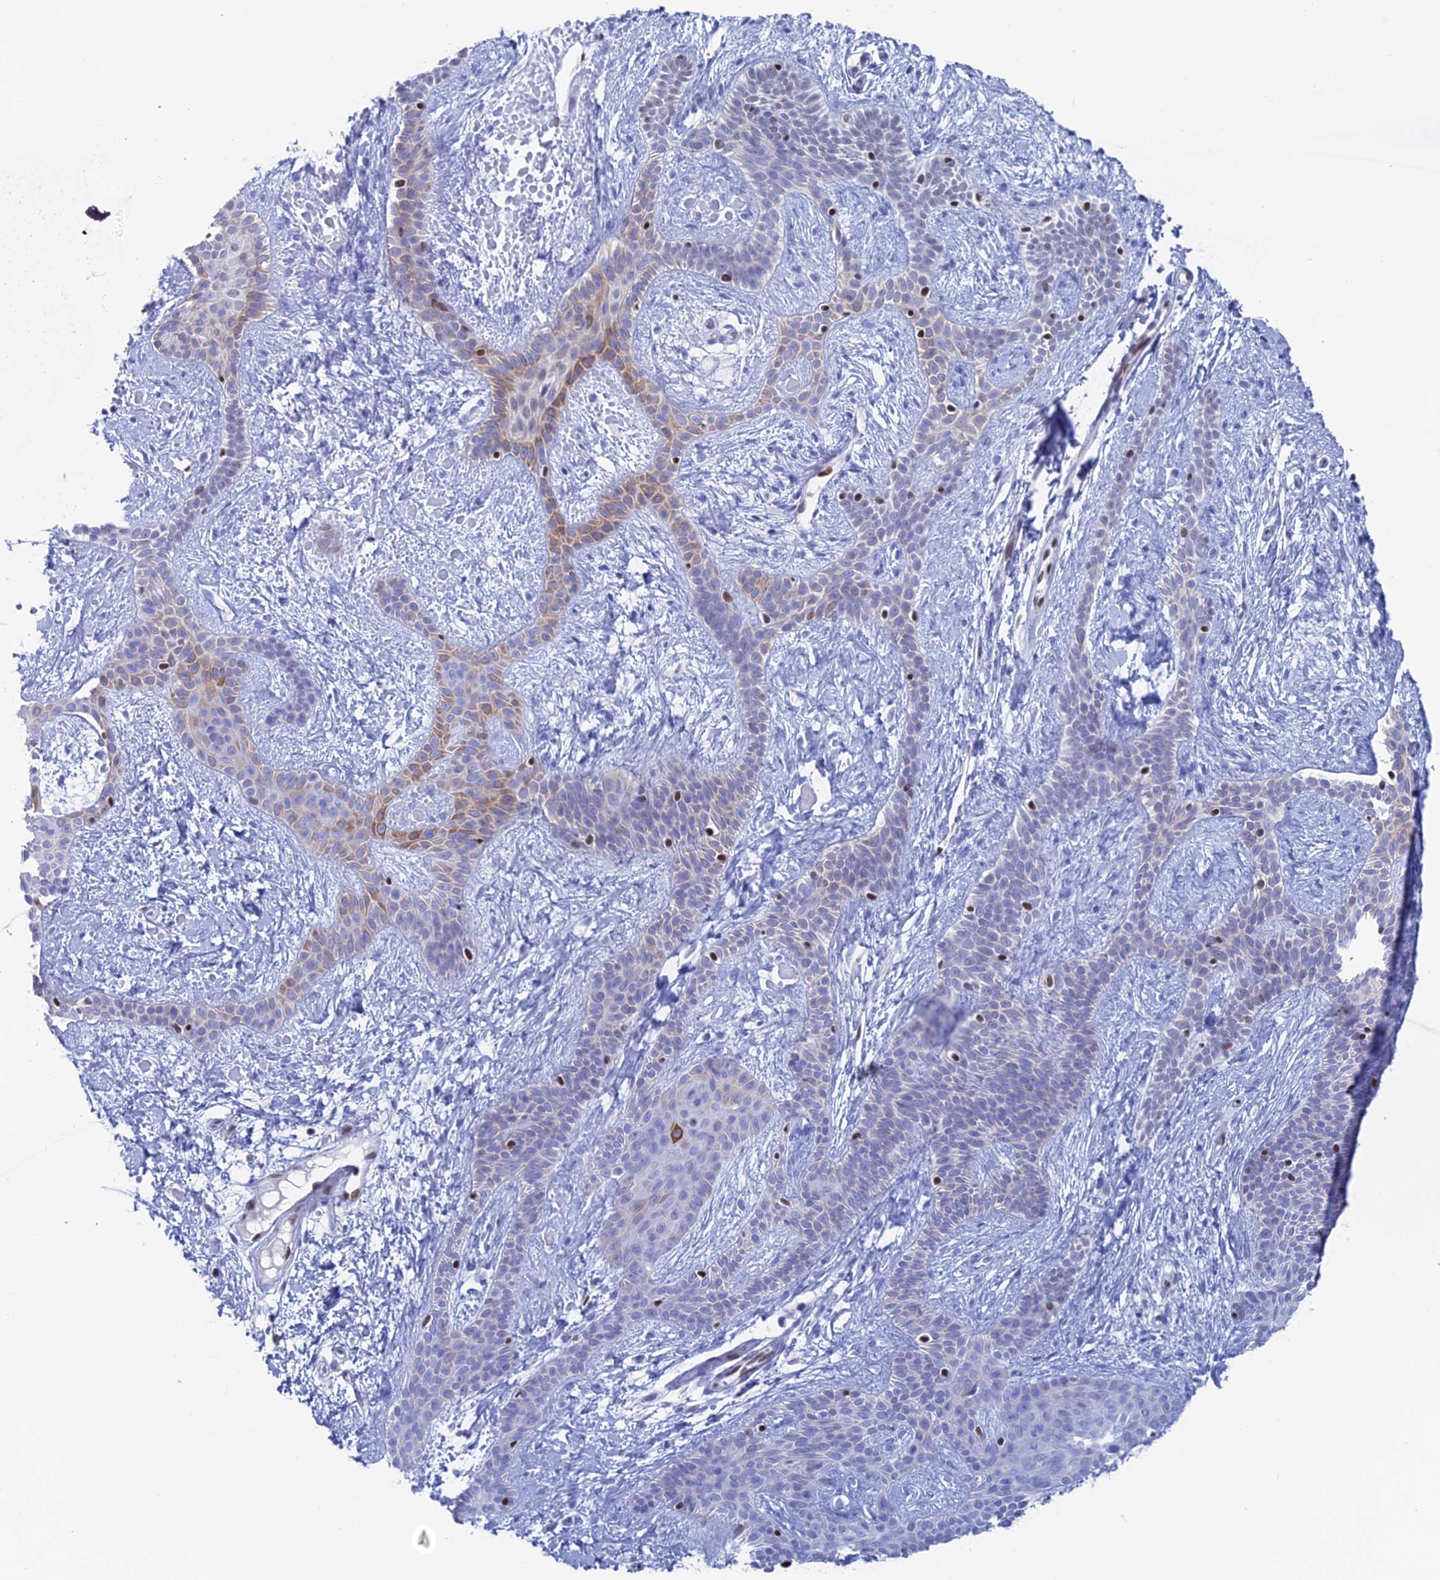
{"staining": {"intensity": "moderate", "quantity": "<25%", "location": "cytoplasmic/membranous"}, "tissue": "skin cancer", "cell_type": "Tumor cells", "image_type": "cancer", "snomed": [{"axis": "morphology", "description": "Basal cell carcinoma"}, {"axis": "topography", "description": "Skin"}], "caption": "Protein staining by immunohistochemistry (IHC) demonstrates moderate cytoplasmic/membranous staining in about <25% of tumor cells in skin basal cell carcinoma.", "gene": "NOL4L", "patient": {"sex": "male", "age": 78}}